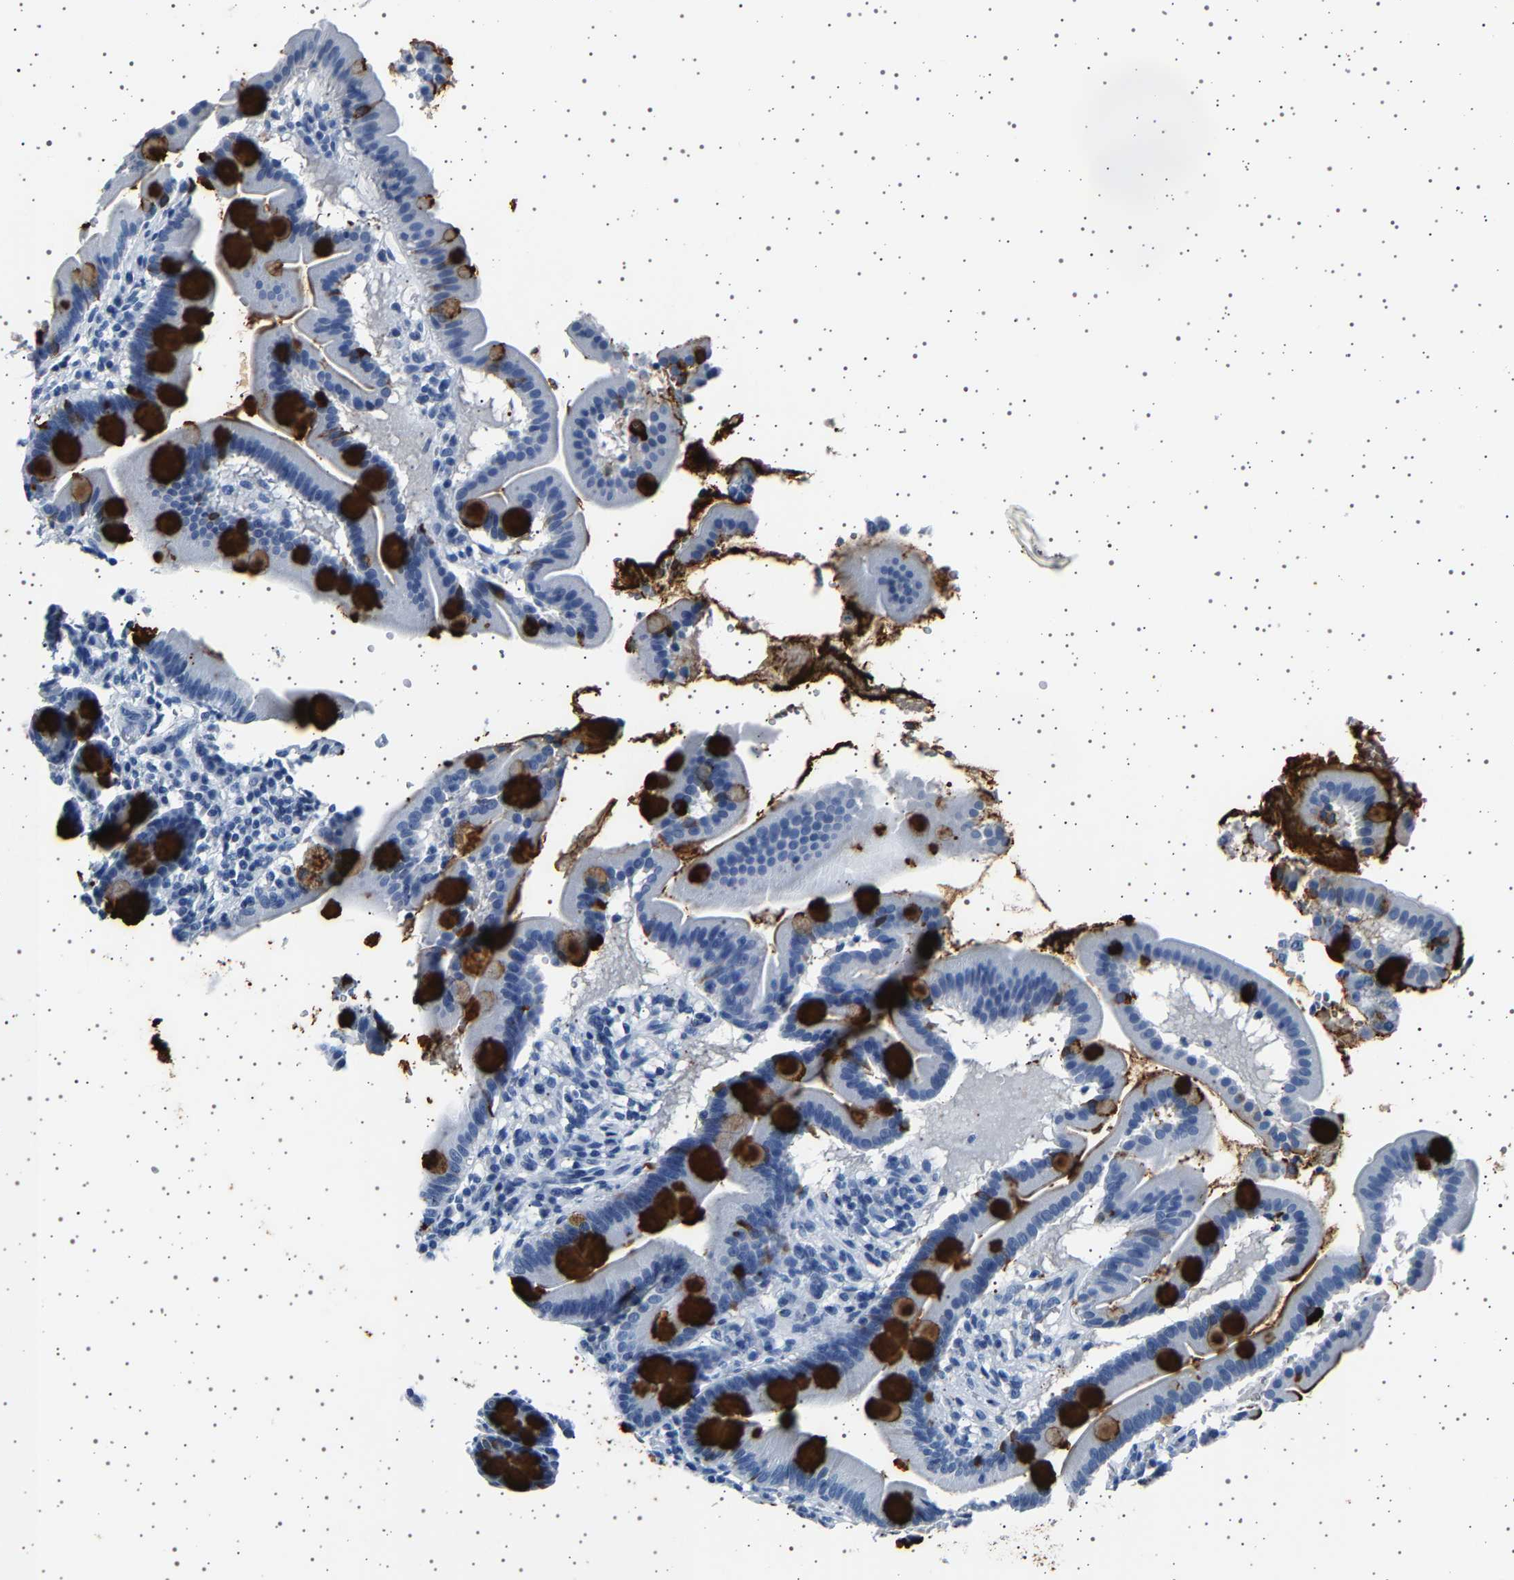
{"staining": {"intensity": "strong", "quantity": "25%-75%", "location": "cytoplasmic/membranous"}, "tissue": "duodenum", "cell_type": "Glandular cells", "image_type": "normal", "snomed": [{"axis": "morphology", "description": "Normal tissue, NOS"}, {"axis": "topography", "description": "Duodenum"}], "caption": "Brown immunohistochemical staining in unremarkable duodenum displays strong cytoplasmic/membranous positivity in approximately 25%-75% of glandular cells.", "gene": "TFF3", "patient": {"sex": "male", "age": 50}}